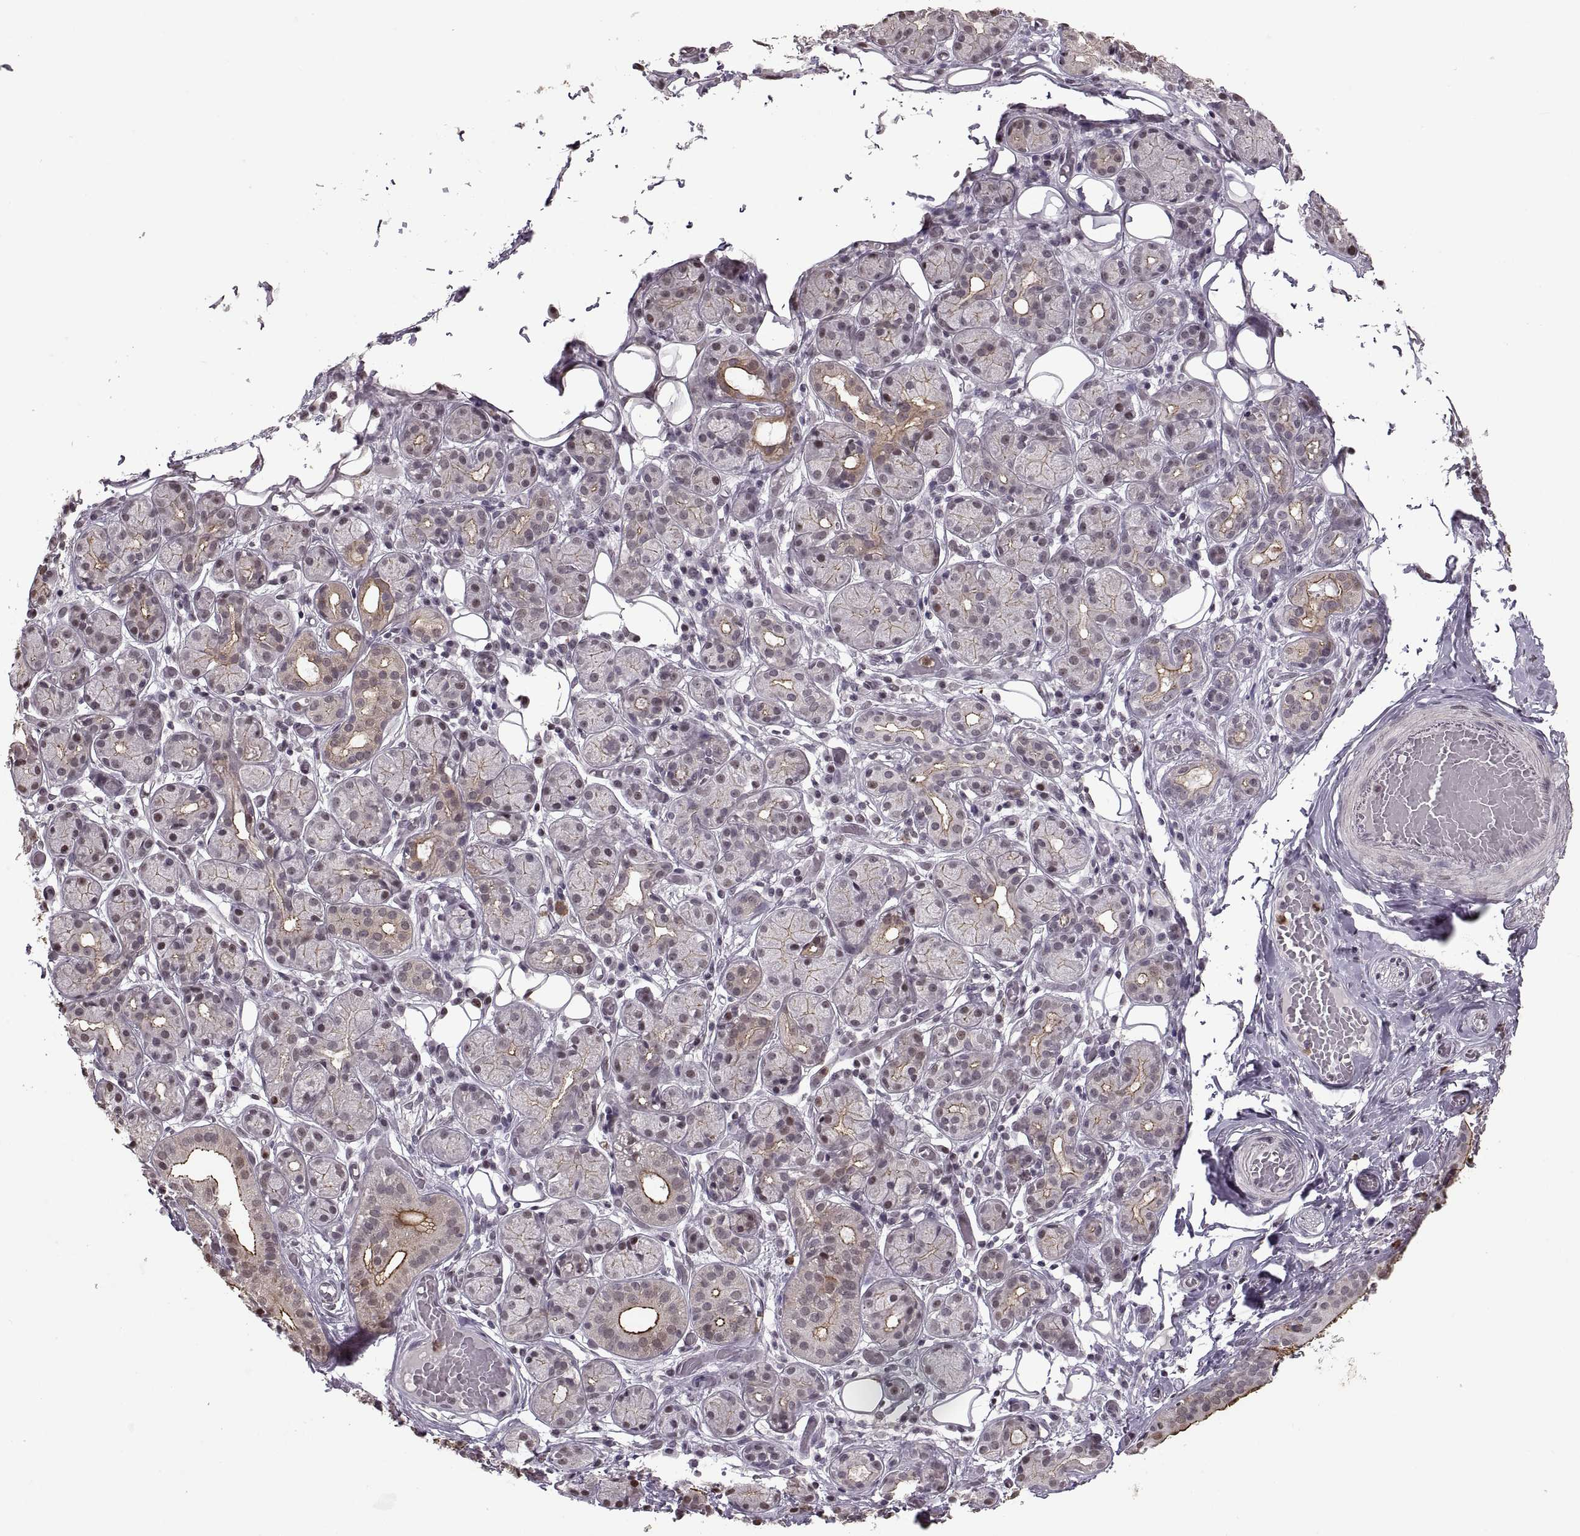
{"staining": {"intensity": "moderate", "quantity": "<25%", "location": "cytoplasmic/membranous"}, "tissue": "salivary gland", "cell_type": "Glandular cells", "image_type": "normal", "snomed": [{"axis": "morphology", "description": "Normal tissue, NOS"}, {"axis": "topography", "description": "Salivary gland"}, {"axis": "topography", "description": "Peripheral nerve tissue"}], "caption": "Brown immunohistochemical staining in normal salivary gland shows moderate cytoplasmic/membranous staining in about <25% of glandular cells. (IHC, brightfield microscopy, high magnification).", "gene": "PALS1", "patient": {"sex": "male", "age": 71}}